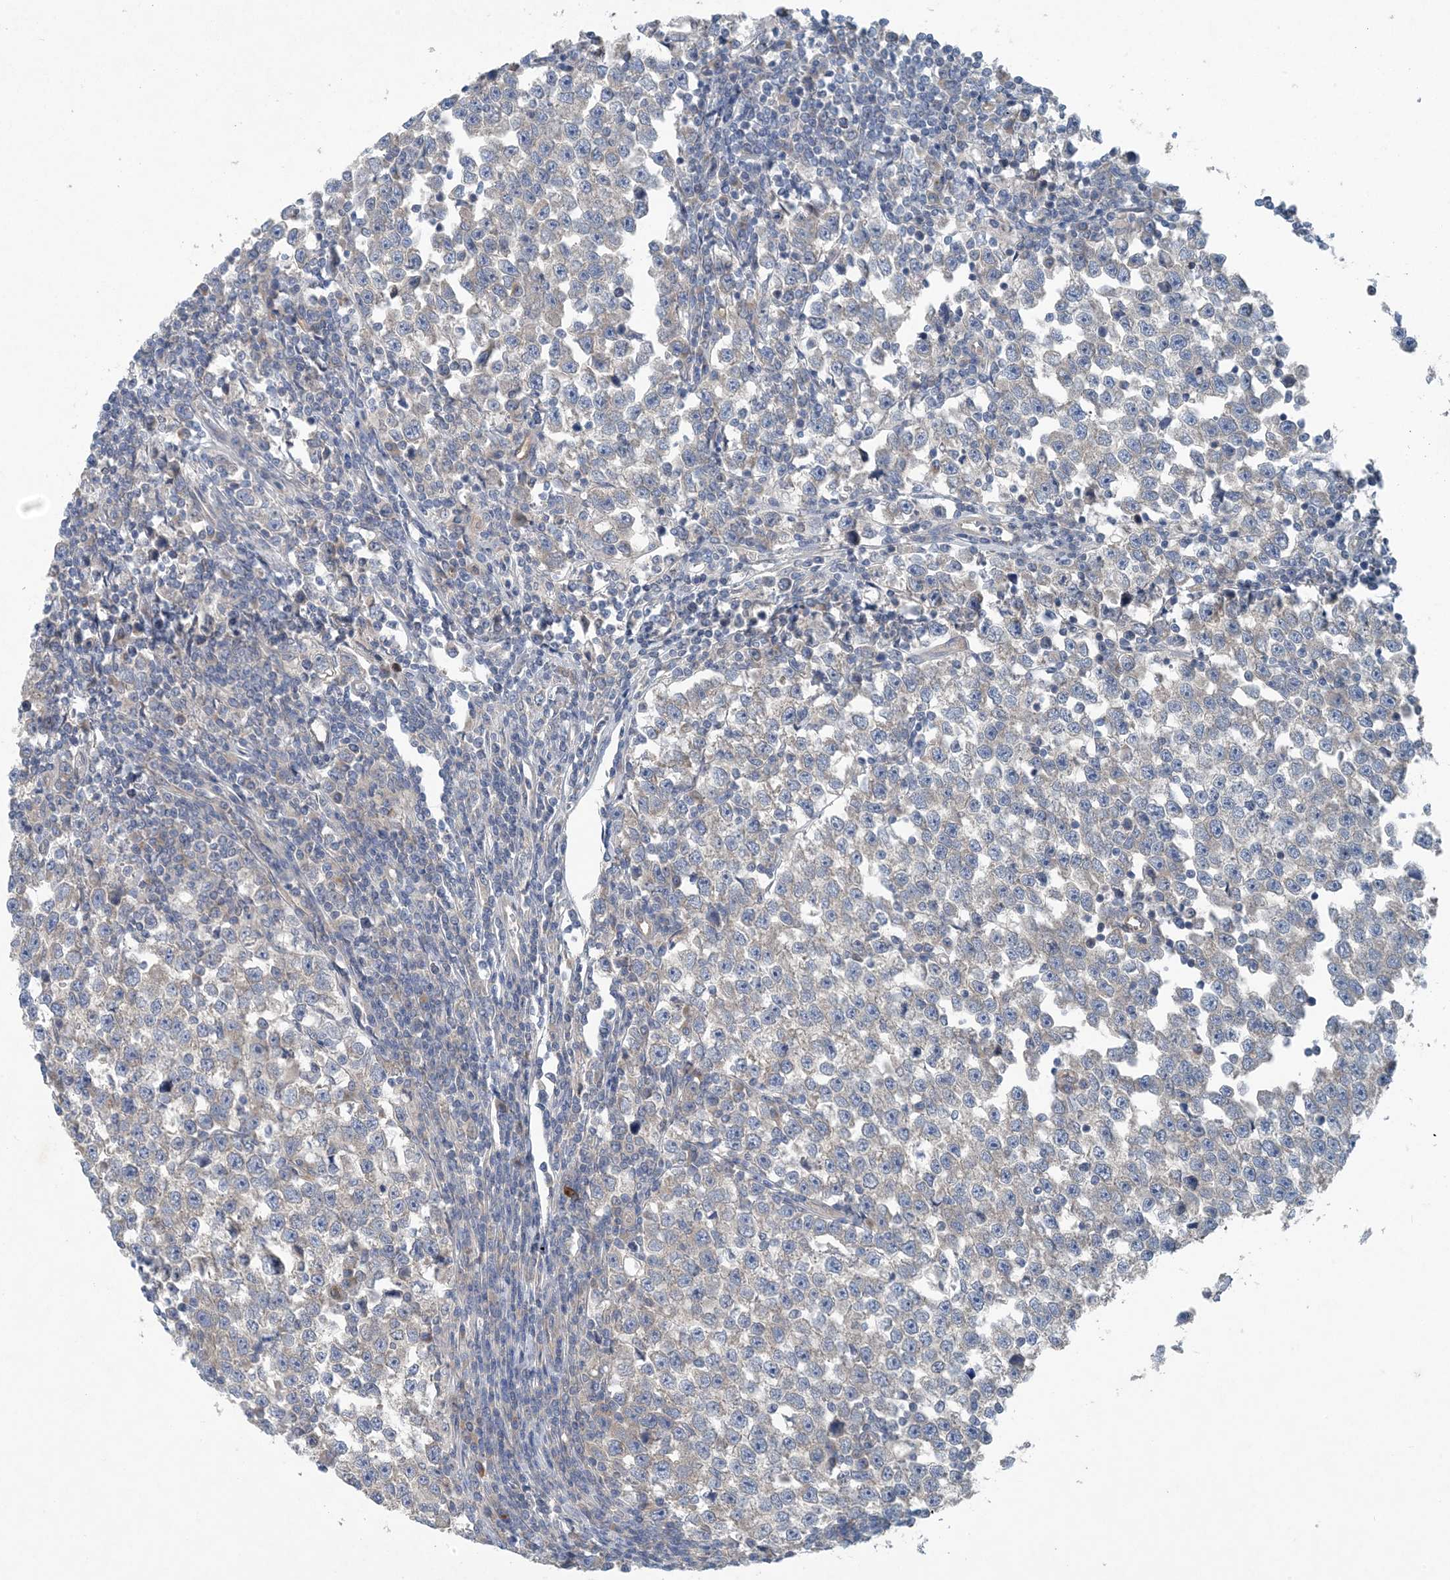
{"staining": {"intensity": "weak", "quantity": "25%-75%", "location": "cytoplasmic/membranous"}, "tissue": "testis cancer", "cell_type": "Tumor cells", "image_type": "cancer", "snomed": [{"axis": "morphology", "description": "Normal tissue, NOS"}, {"axis": "morphology", "description": "Seminoma, NOS"}, {"axis": "topography", "description": "Testis"}], "caption": "Testis cancer was stained to show a protein in brown. There is low levels of weak cytoplasmic/membranous expression in about 25%-75% of tumor cells.", "gene": "HIKESHI", "patient": {"sex": "male", "age": 43}}